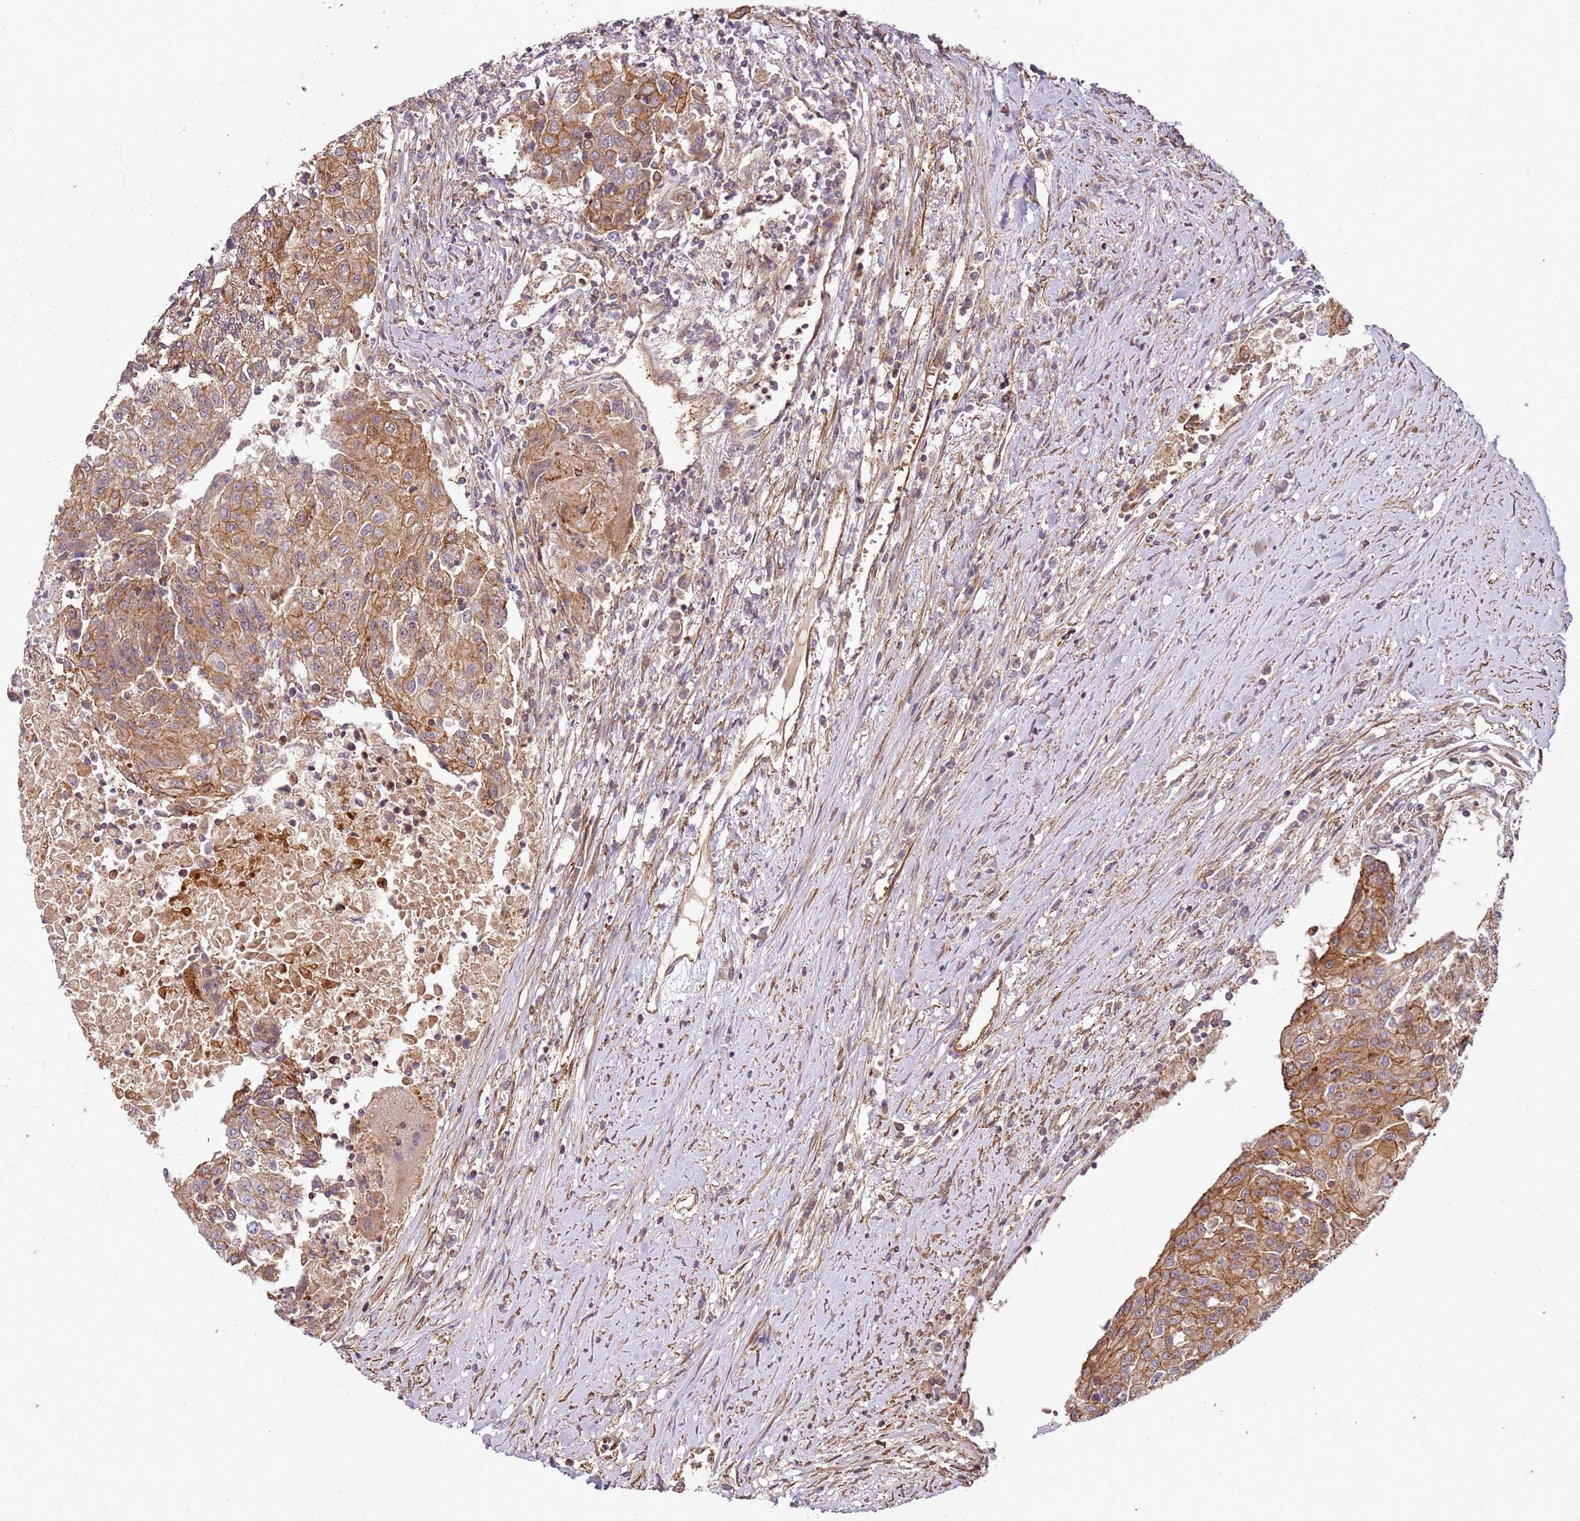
{"staining": {"intensity": "moderate", "quantity": ">75%", "location": "cytoplasmic/membranous"}, "tissue": "urothelial cancer", "cell_type": "Tumor cells", "image_type": "cancer", "snomed": [{"axis": "morphology", "description": "Urothelial carcinoma, High grade"}, {"axis": "topography", "description": "Urinary bladder"}], "caption": "A high-resolution micrograph shows immunohistochemistry staining of urothelial cancer, which reveals moderate cytoplasmic/membranous positivity in approximately >75% of tumor cells. (IHC, brightfield microscopy, high magnification).", "gene": "C2CD4B", "patient": {"sex": "female", "age": 85}}